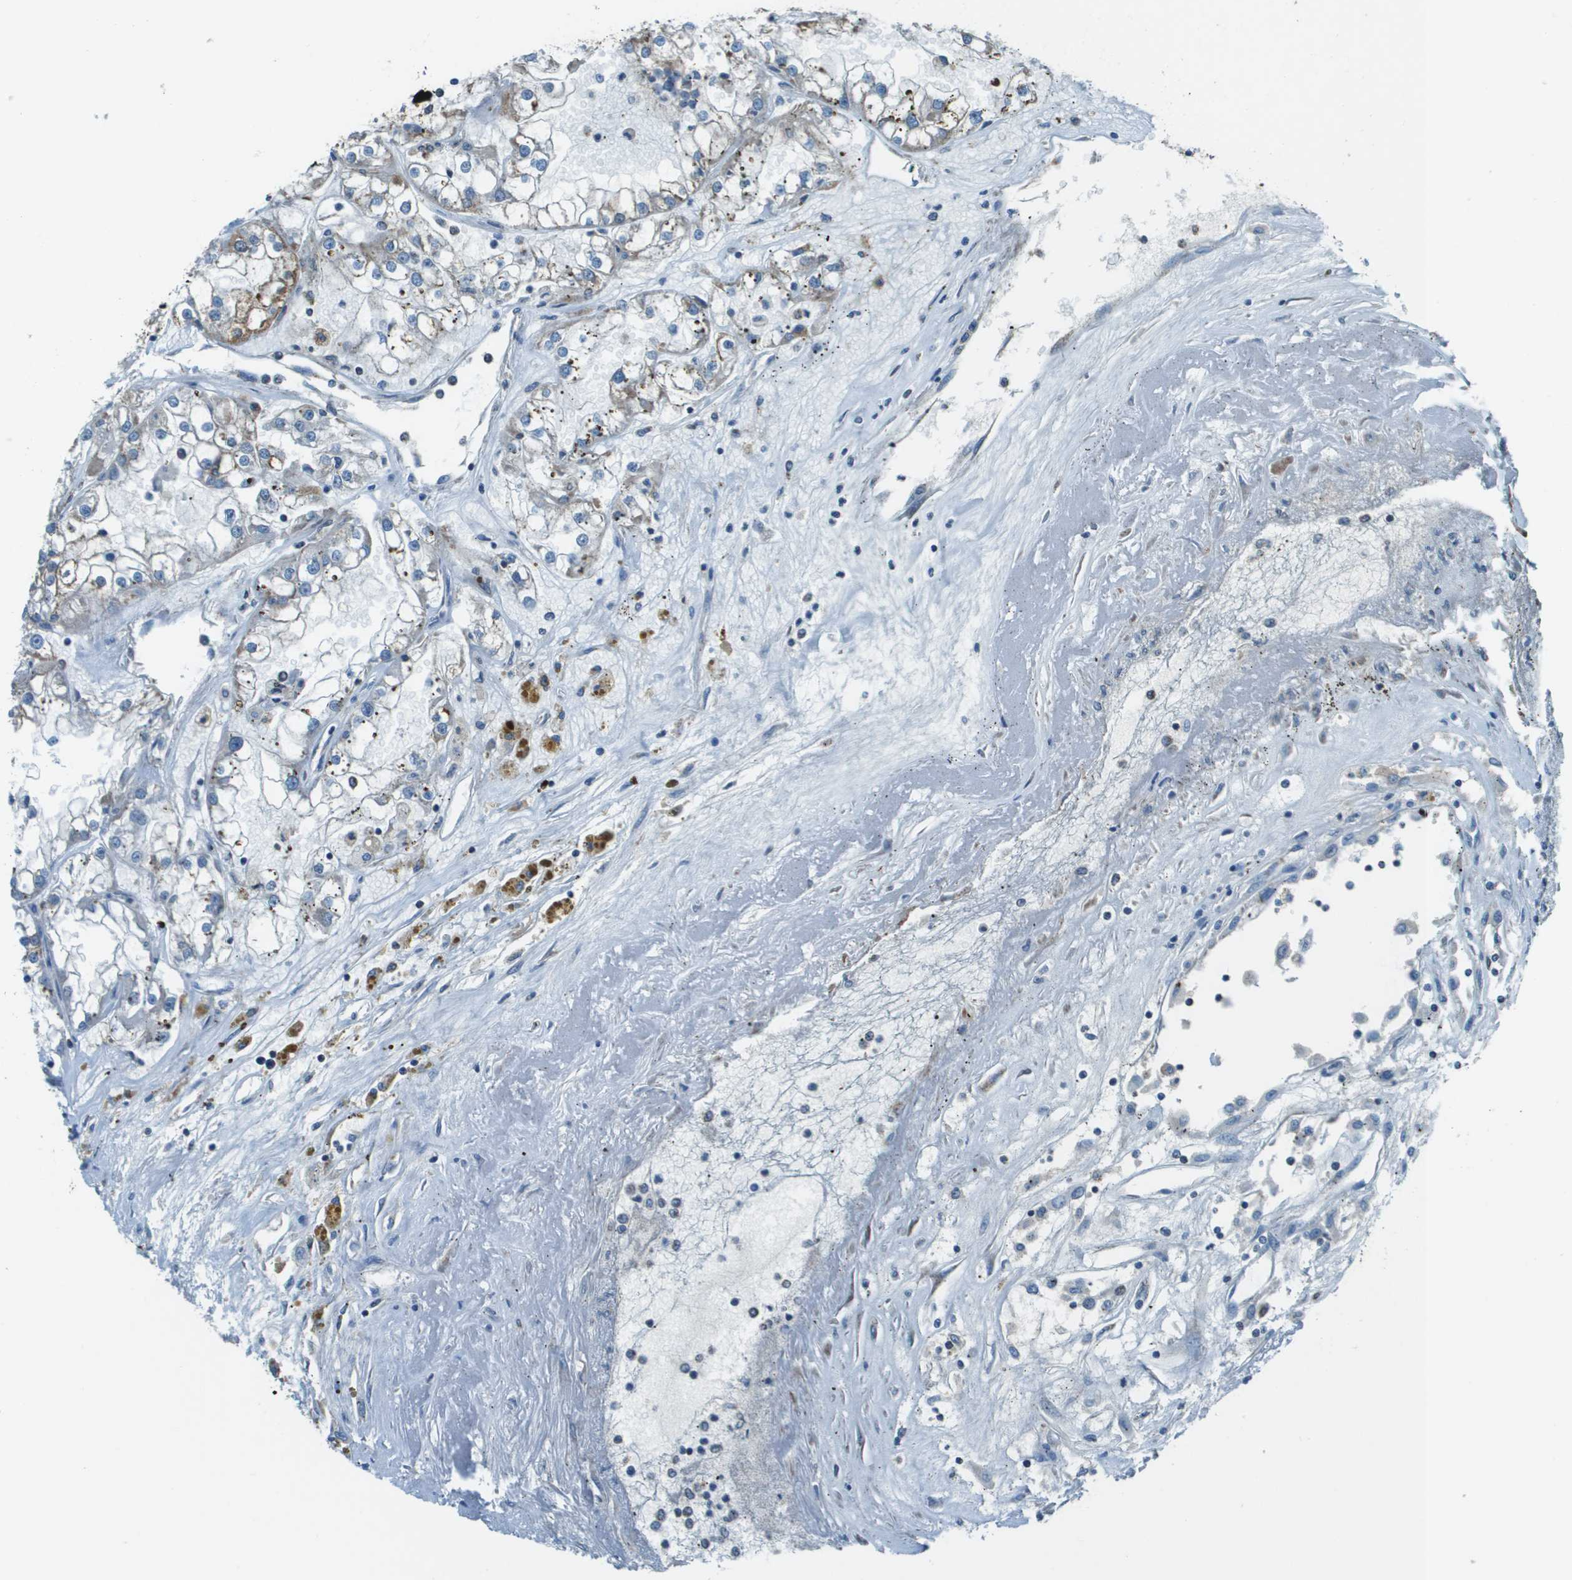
{"staining": {"intensity": "weak", "quantity": "<25%", "location": "cytoplasmic/membranous"}, "tissue": "renal cancer", "cell_type": "Tumor cells", "image_type": "cancer", "snomed": [{"axis": "morphology", "description": "Adenocarcinoma, NOS"}, {"axis": "topography", "description": "Kidney"}], "caption": "An immunohistochemistry image of renal cancer is shown. There is no staining in tumor cells of renal cancer.", "gene": "TMEM51", "patient": {"sex": "female", "age": 52}}